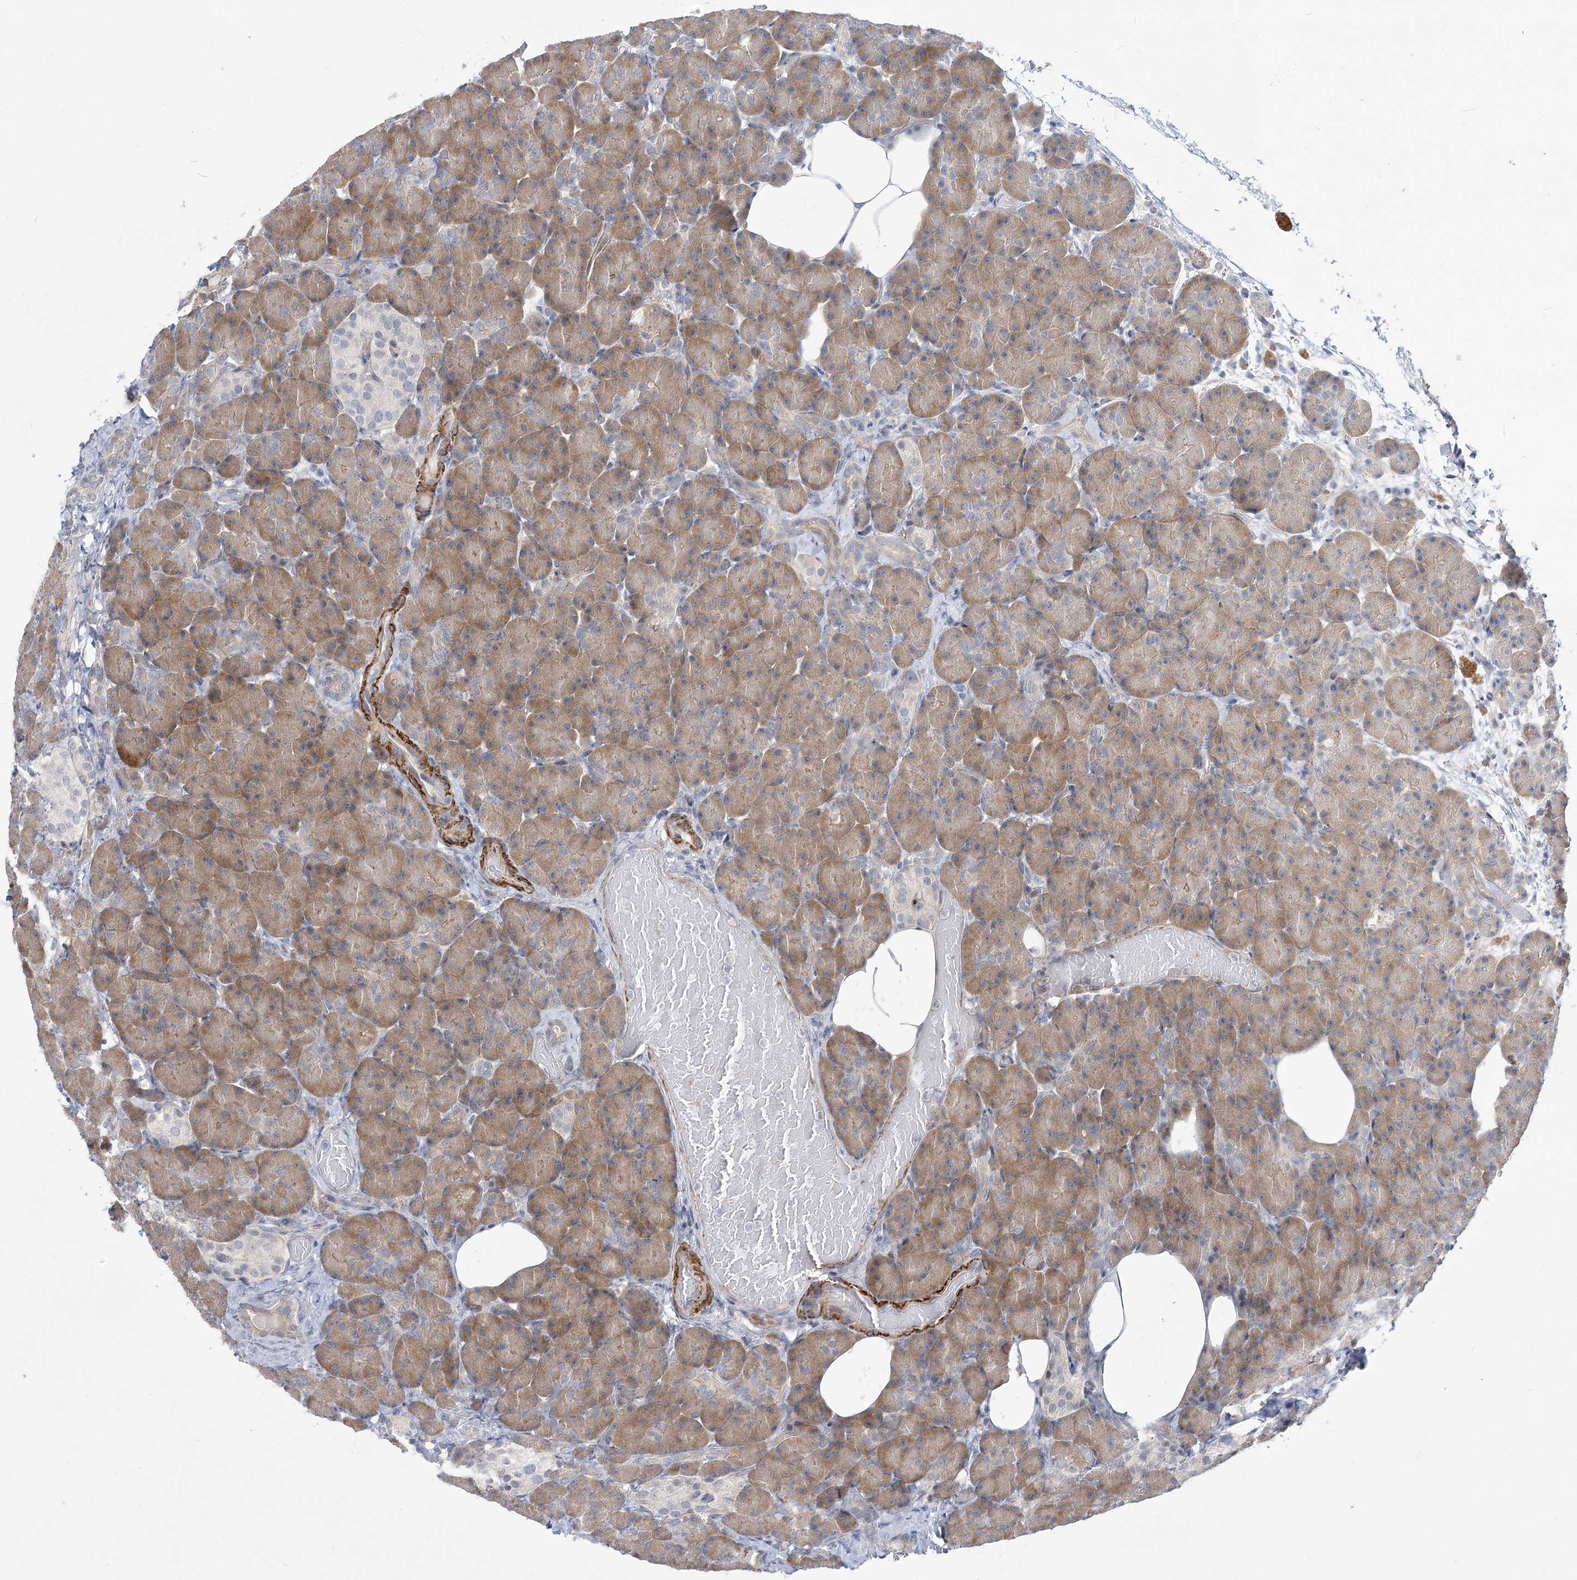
{"staining": {"intensity": "moderate", "quantity": ">75%", "location": "cytoplasmic/membranous"}, "tissue": "pancreas", "cell_type": "Exocrine glandular cells", "image_type": "normal", "snomed": [{"axis": "morphology", "description": "Normal tissue, NOS"}, {"axis": "topography", "description": "Pancreas"}], "caption": "The immunohistochemical stain highlights moderate cytoplasmic/membranous positivity in exocrine glandular cells of normal pancreas.", "gene": "ARSI", "patient": {"sex": "female", "age": 43}}